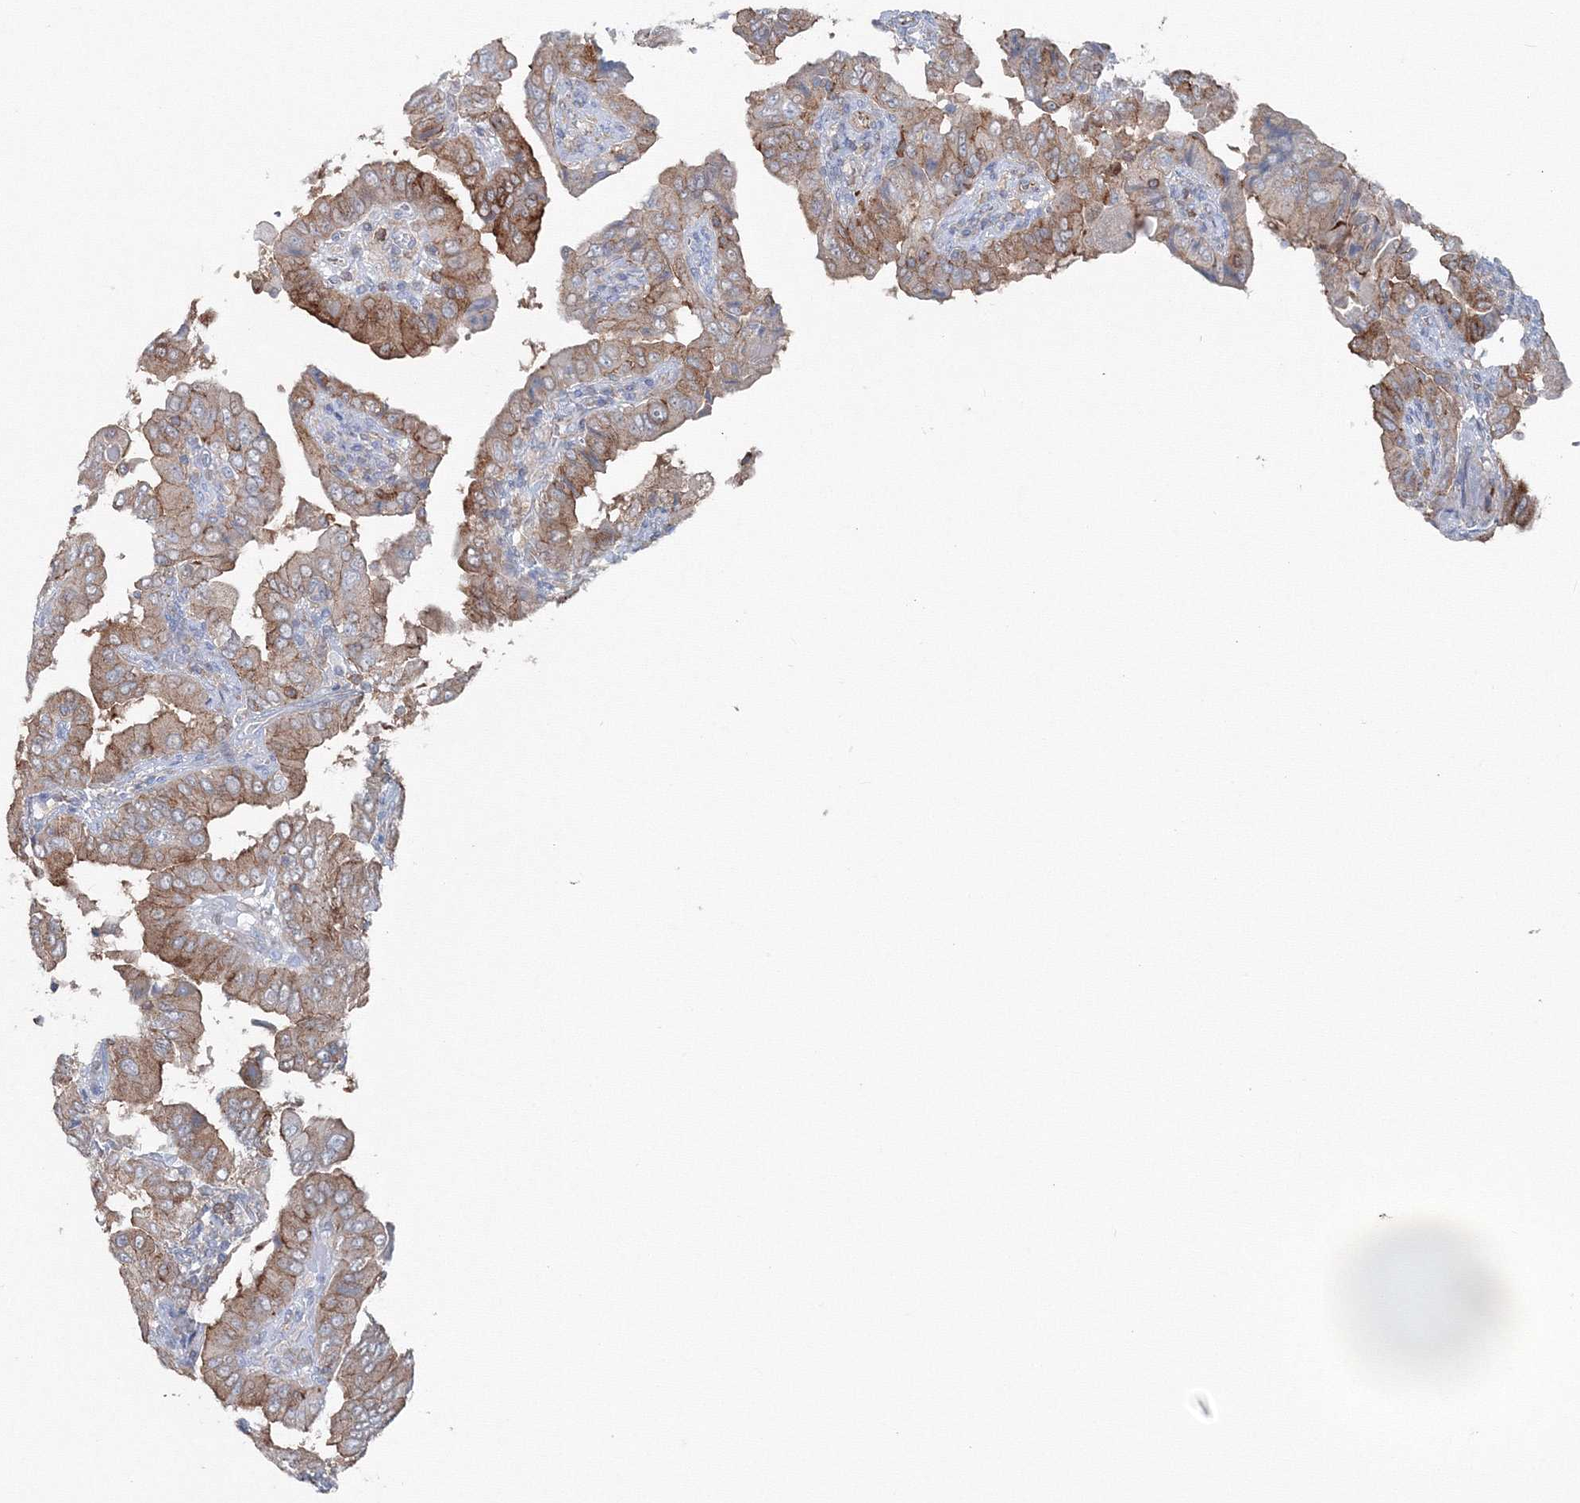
{"staining": {"intensity": "moderate", "quantity": ">75%", "location": "cytoplasmic/membranous"}, "tissue": "thyroid cancer", "cell_type": "Tumor cells", "image_type": "cancer", "snomed": [{"axis": "morphology", "description": "Papillary adenocarcinoma, NOS"}, {"axis": "topography", "description": "Thyroid gland"}], "caption": "Protein staining of papillary adenocarcinoma (thyroid) tissue exhibits moderate cytoplasmic/membranous expression in about >75% of tumor cells.", "gene": "GGA2", "patient": {"sex": "male", "age": 33}}